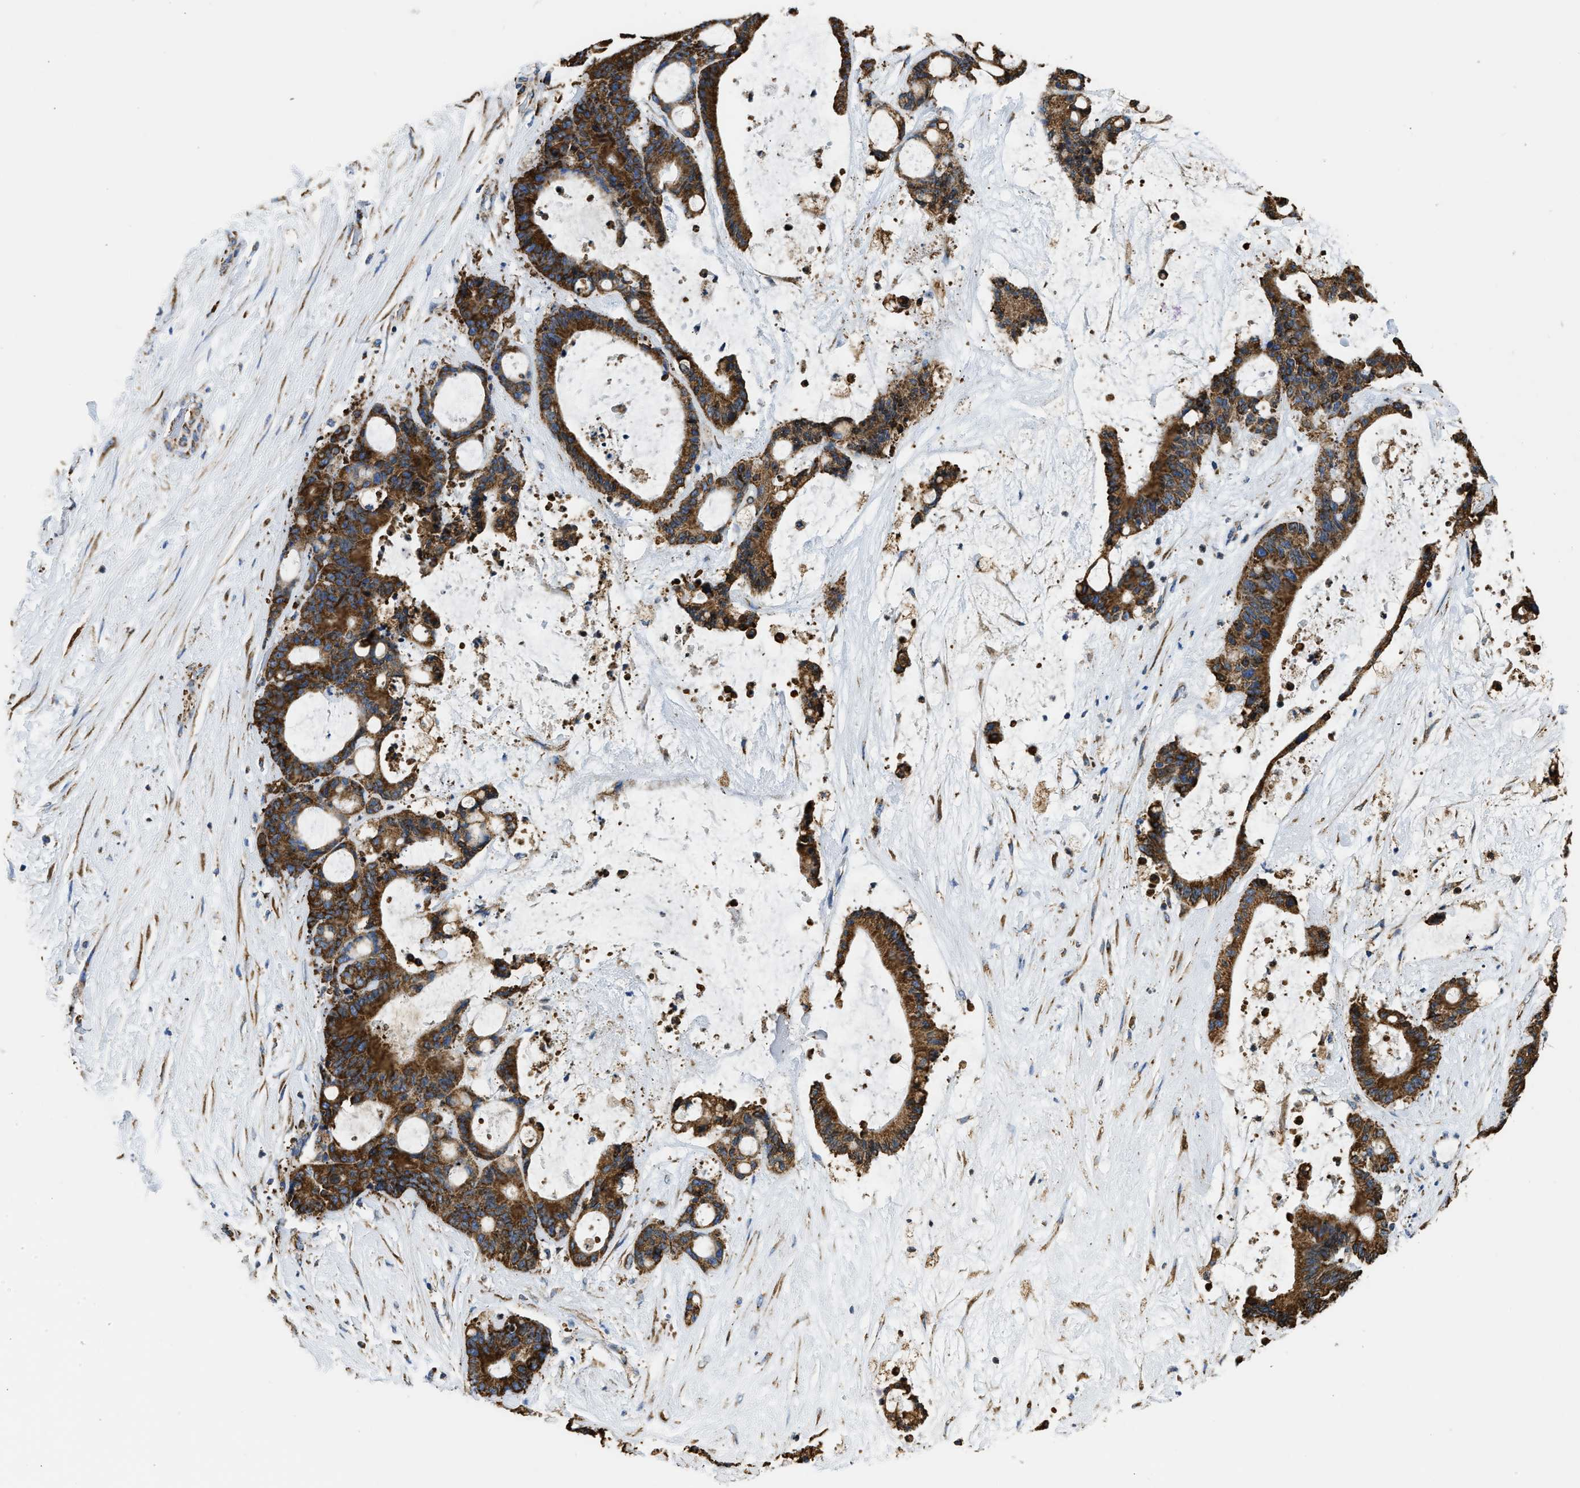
{"staining": {"intensity": "strong", "quantity": ">75%", "location": "cytoplasmic/membranous"}, "tissue": "liver cancer", "cell_type": "Tumor cells", "image_type": "cancer", "snomed": [{"axis": "morphology", "description": "Cholangiocarcinoma"}, {"axis": "topography", "description": "Liver"}], "caption": "Liver cholangiocarcinoma was stained to show a protein in brown. There is high levels of strong cytoplasmic/membranous expression in about >75% of tumor cells.", "gene": "CYCS", "patient": {"sex": "female", "age": 73}}